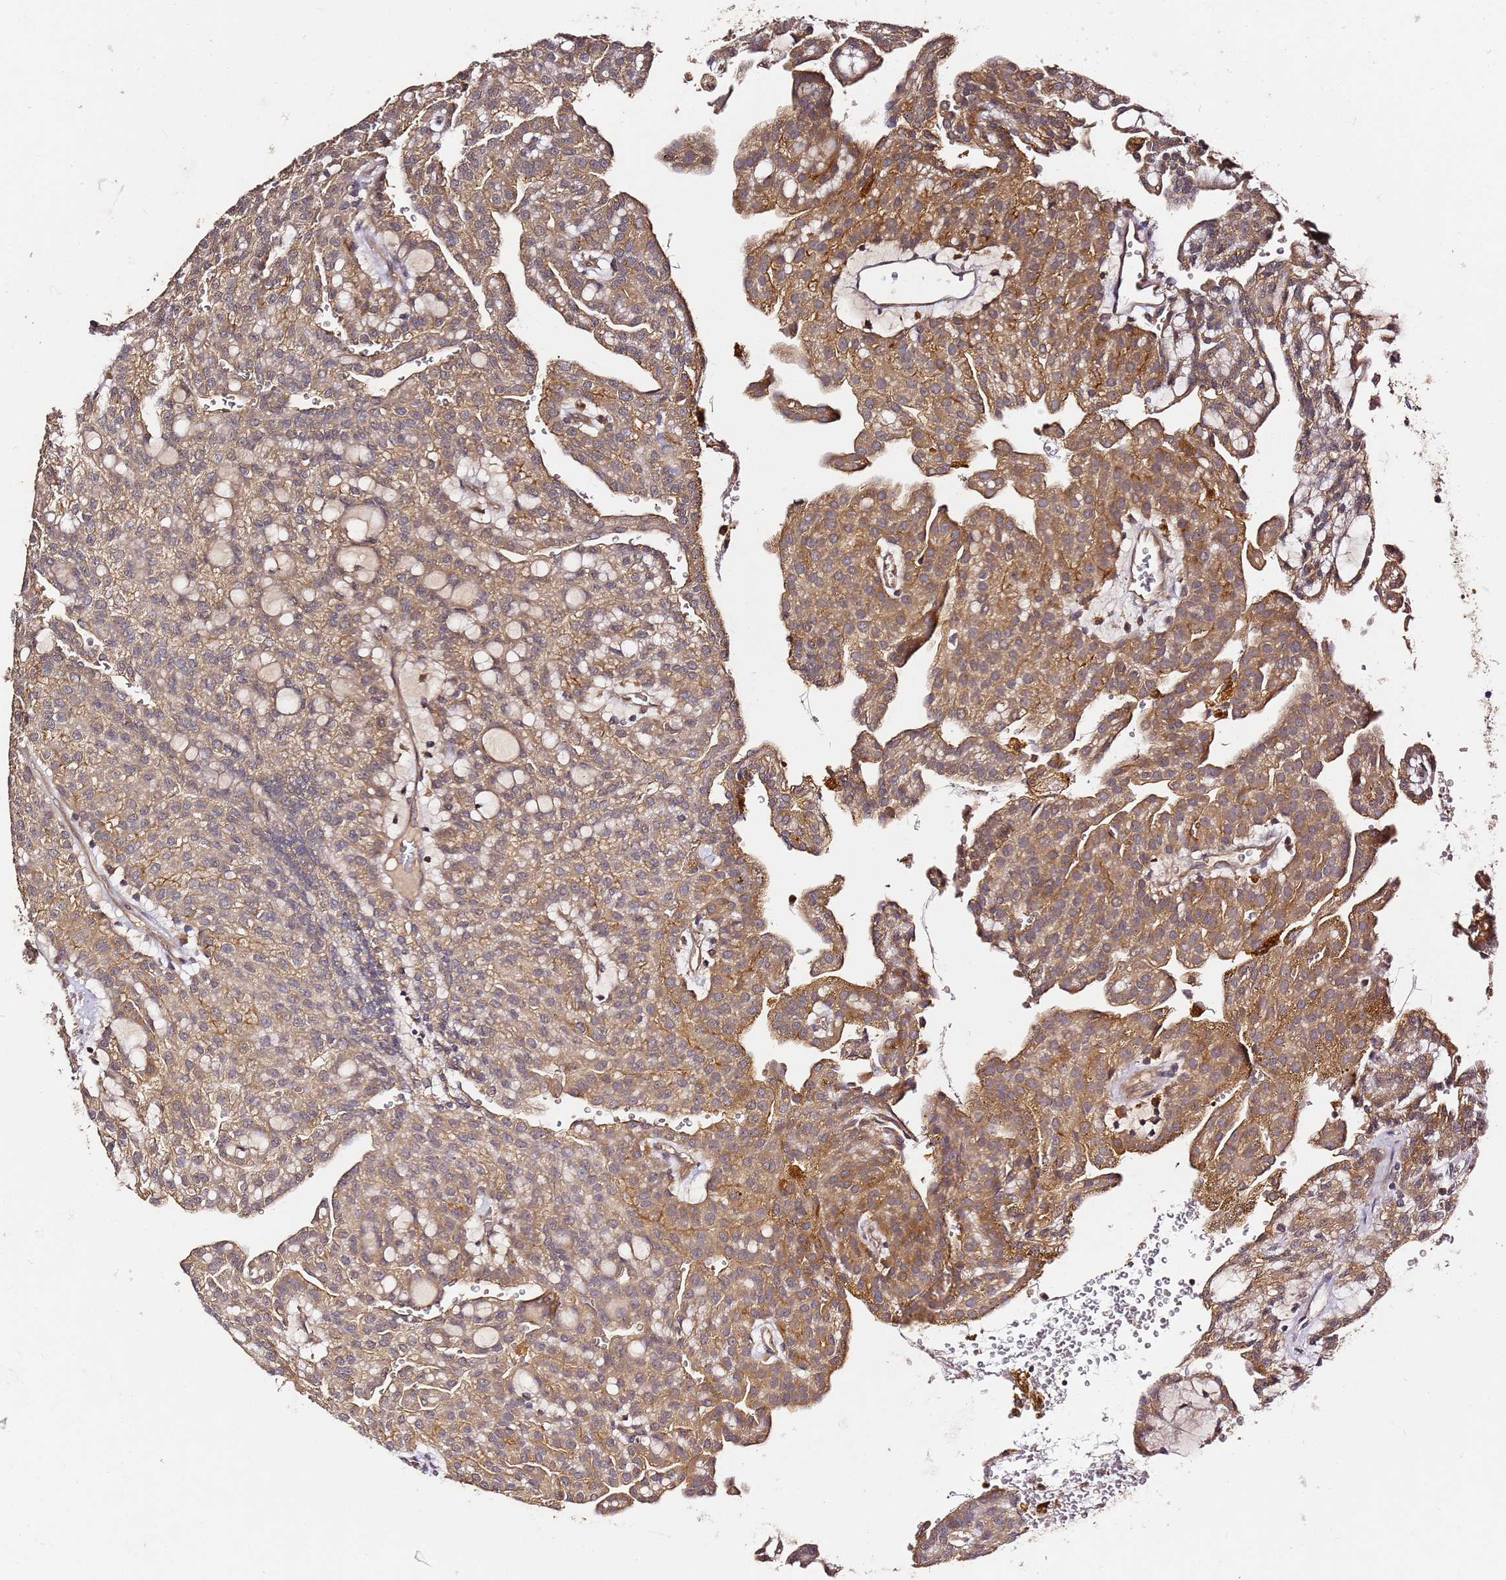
{"staining": {"intensity": "moderate", "quantity": ">75%", "location": "cytoplasmic/membranous"}, "tissue": "renal cancer", "cell_type": "Tumor cells", "image_type": "cancer", "snomed": [{"axis": "morphology", "description": "Adenocarcinoma, NOS"}, {"axis": "topography", "description": "Kidney"}], "caption": "Renal cancer stained for a protein shows moderate cytoplasmic/membranous positivity in tumor cells. Nuclei are stained in blue.", "gene": "C6orf136", "patient": {"sex": "male", "age": 63}}